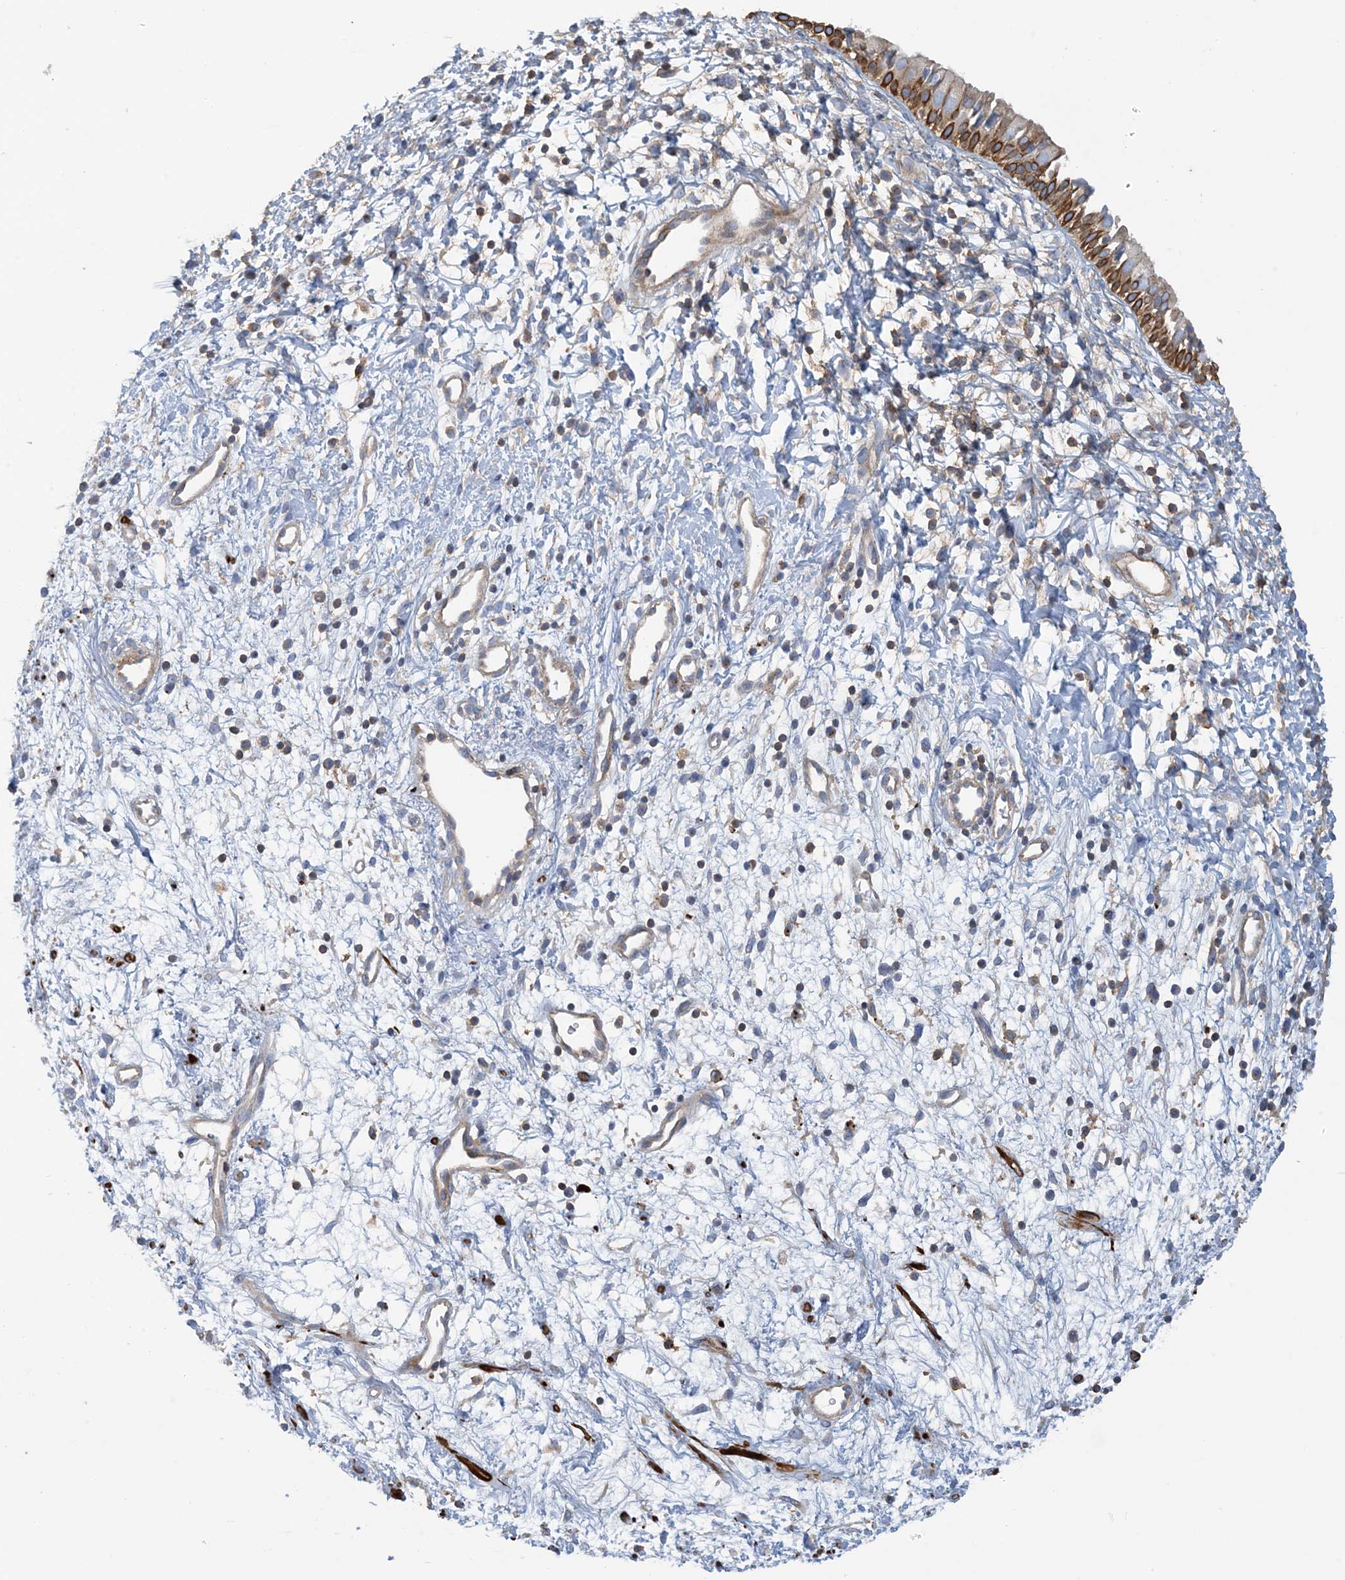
{"staining": {"intensity": "moderate", "quantity": "25%-75%", "location": "cytoplasmic/membranous"}, "tissue": "nasopharynx", "cell_type": "Respiratory epithelial cells", "image_type": "normal", "snomed": [{"axis": "morphology", "description": "Normal tissue, NOS"}, {"axis": "topography", "description": "Nasopharynx"}], "caption": "Nasopharynx stained for a protein demonstrates moderate cytoplasmic/membranous positivity in respiratory epithelial cells. (brown staining indicates protein expression, while blue staining denotes nuclei).", "gene": "CALHM5", "patient": {"sex": "male", "age": 22}}